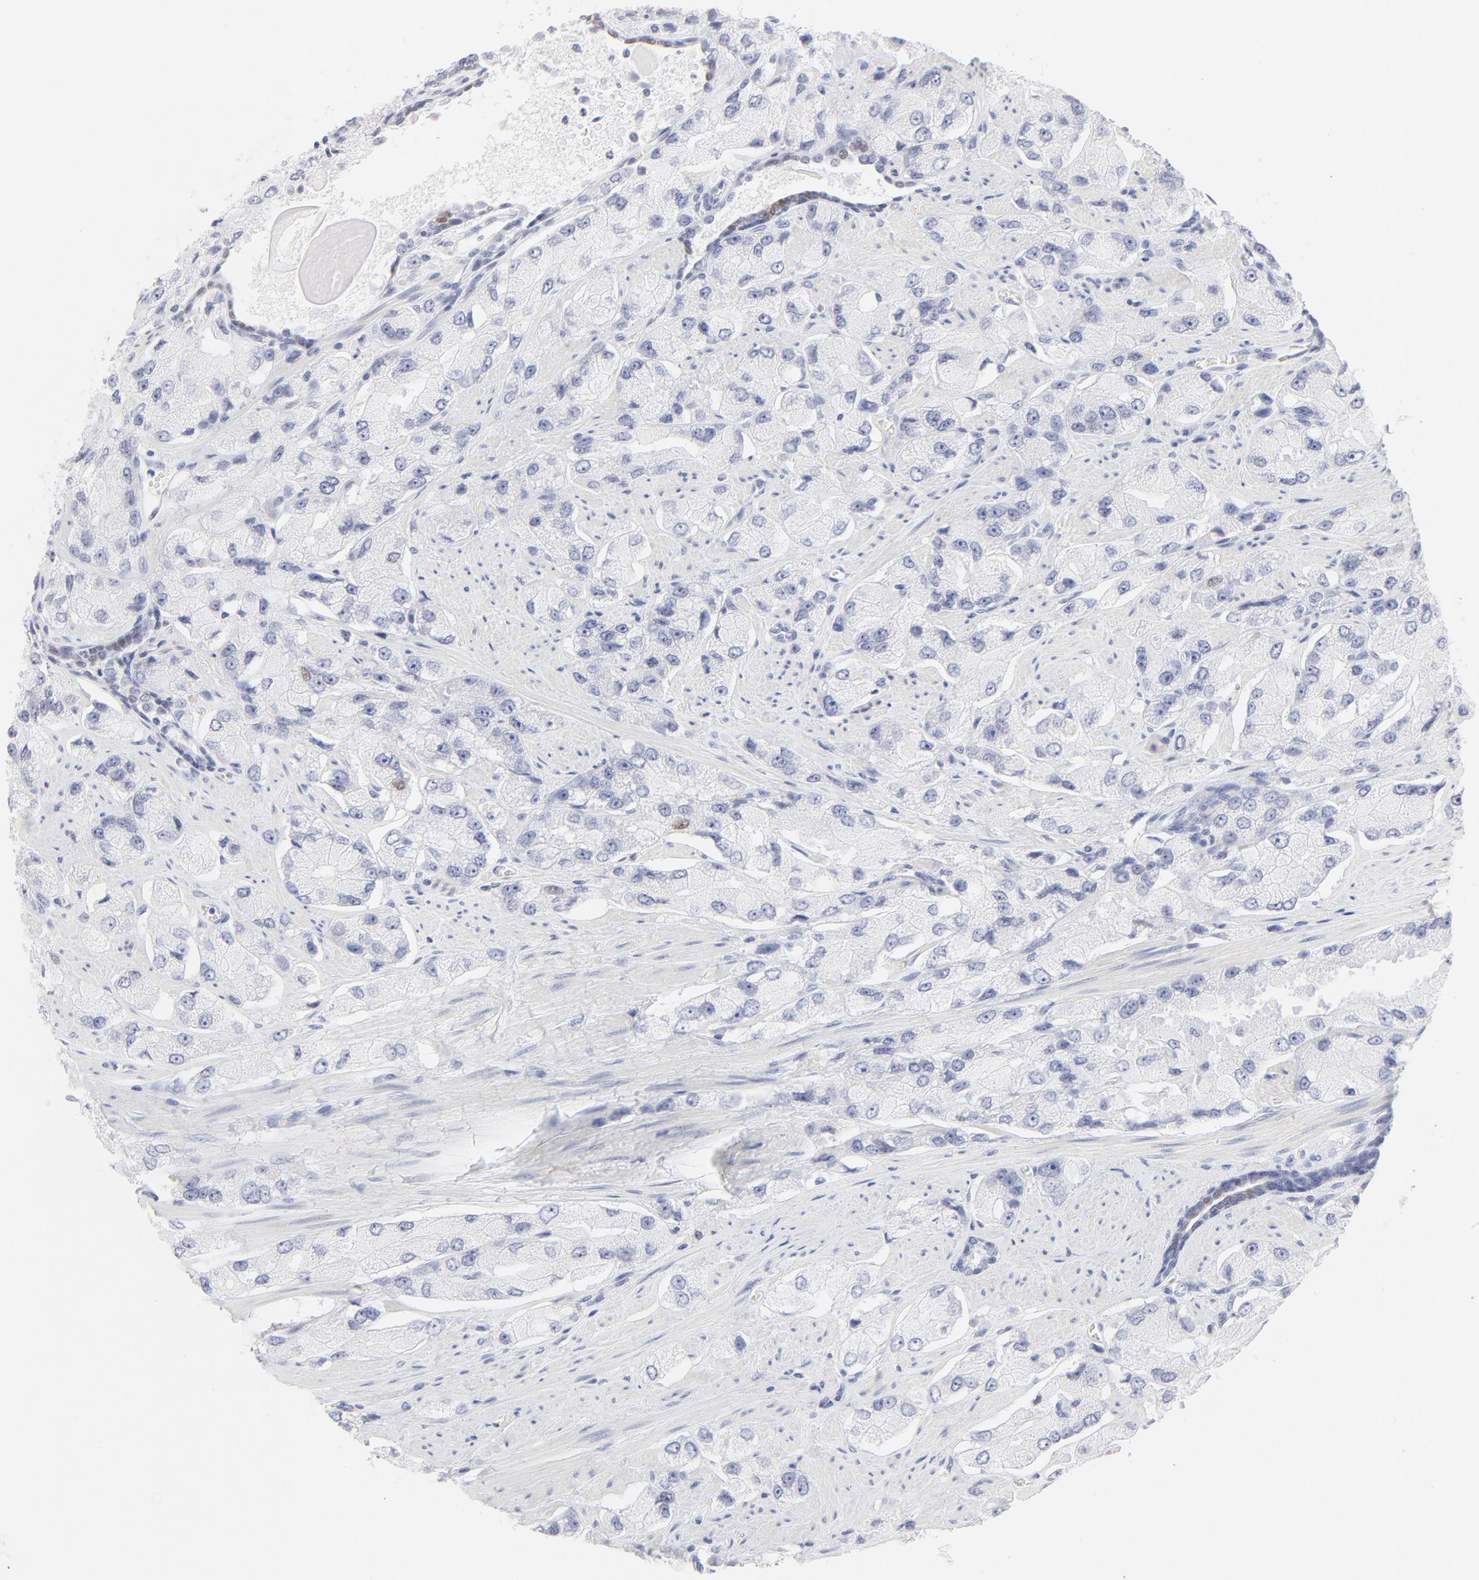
{"staining": {"intensity": "negative", "quantity": "none", "location": "none"}, "tissue": "prostate cancer", "cell_type": "Tumor cells", "image_type": "cancer", "snomed": [{"axis": "morphology", "description": "Adenocarcinoma, High grade"}, {"axis": "topography", "description": "Prostate"}], "caption": "This is an IHC photomicrograph of prostate cancer. There is no expression in tumor cells.", "gene": "ELF3", "patient": {"sex": "male", "age": 58}}